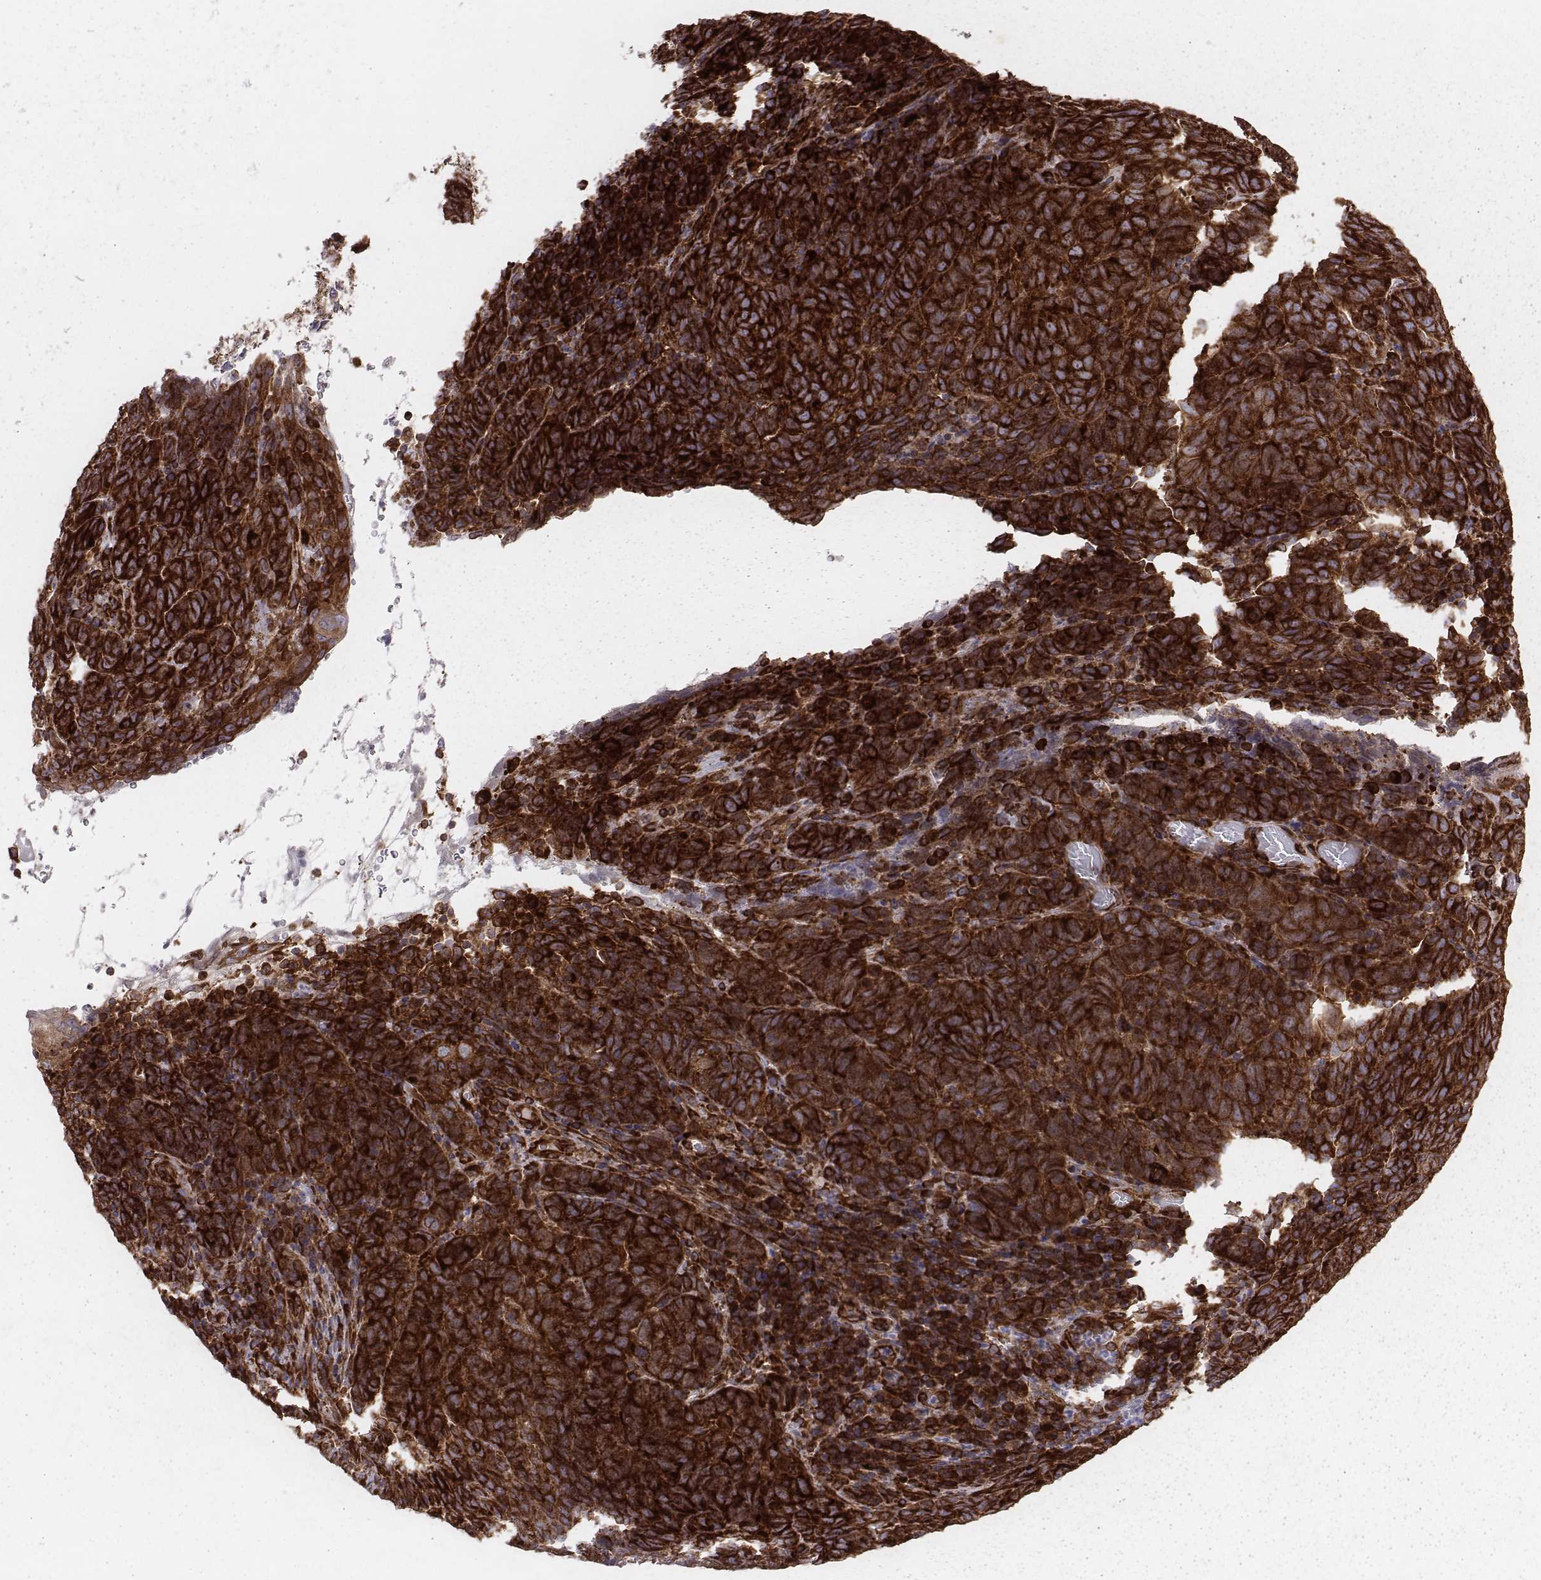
{"staining": {"intensity": "strong", "quantity": ">75%", "location": "cytoplasmic/membranous"}, "tissue": "skin cancer", "cell_type": "Tumor cells", "image_type": "cancer", "snomed": [{"axis": "morphology", "description": "Squamous cell carcinoma, NOS"}, {"axis": "topography", "description": "Skin"}, {"axis": "topography", "description": "Anal"}], "caption": "Squamous cell carcinoma (skin) stained with DAB immunohistochemistry demonstrates high levels of strong cytoplasmic/membranous expression in about >75% of tumor cells.", "gene": "TXLNA", "patient": {"sex": "female", "age": 51}}